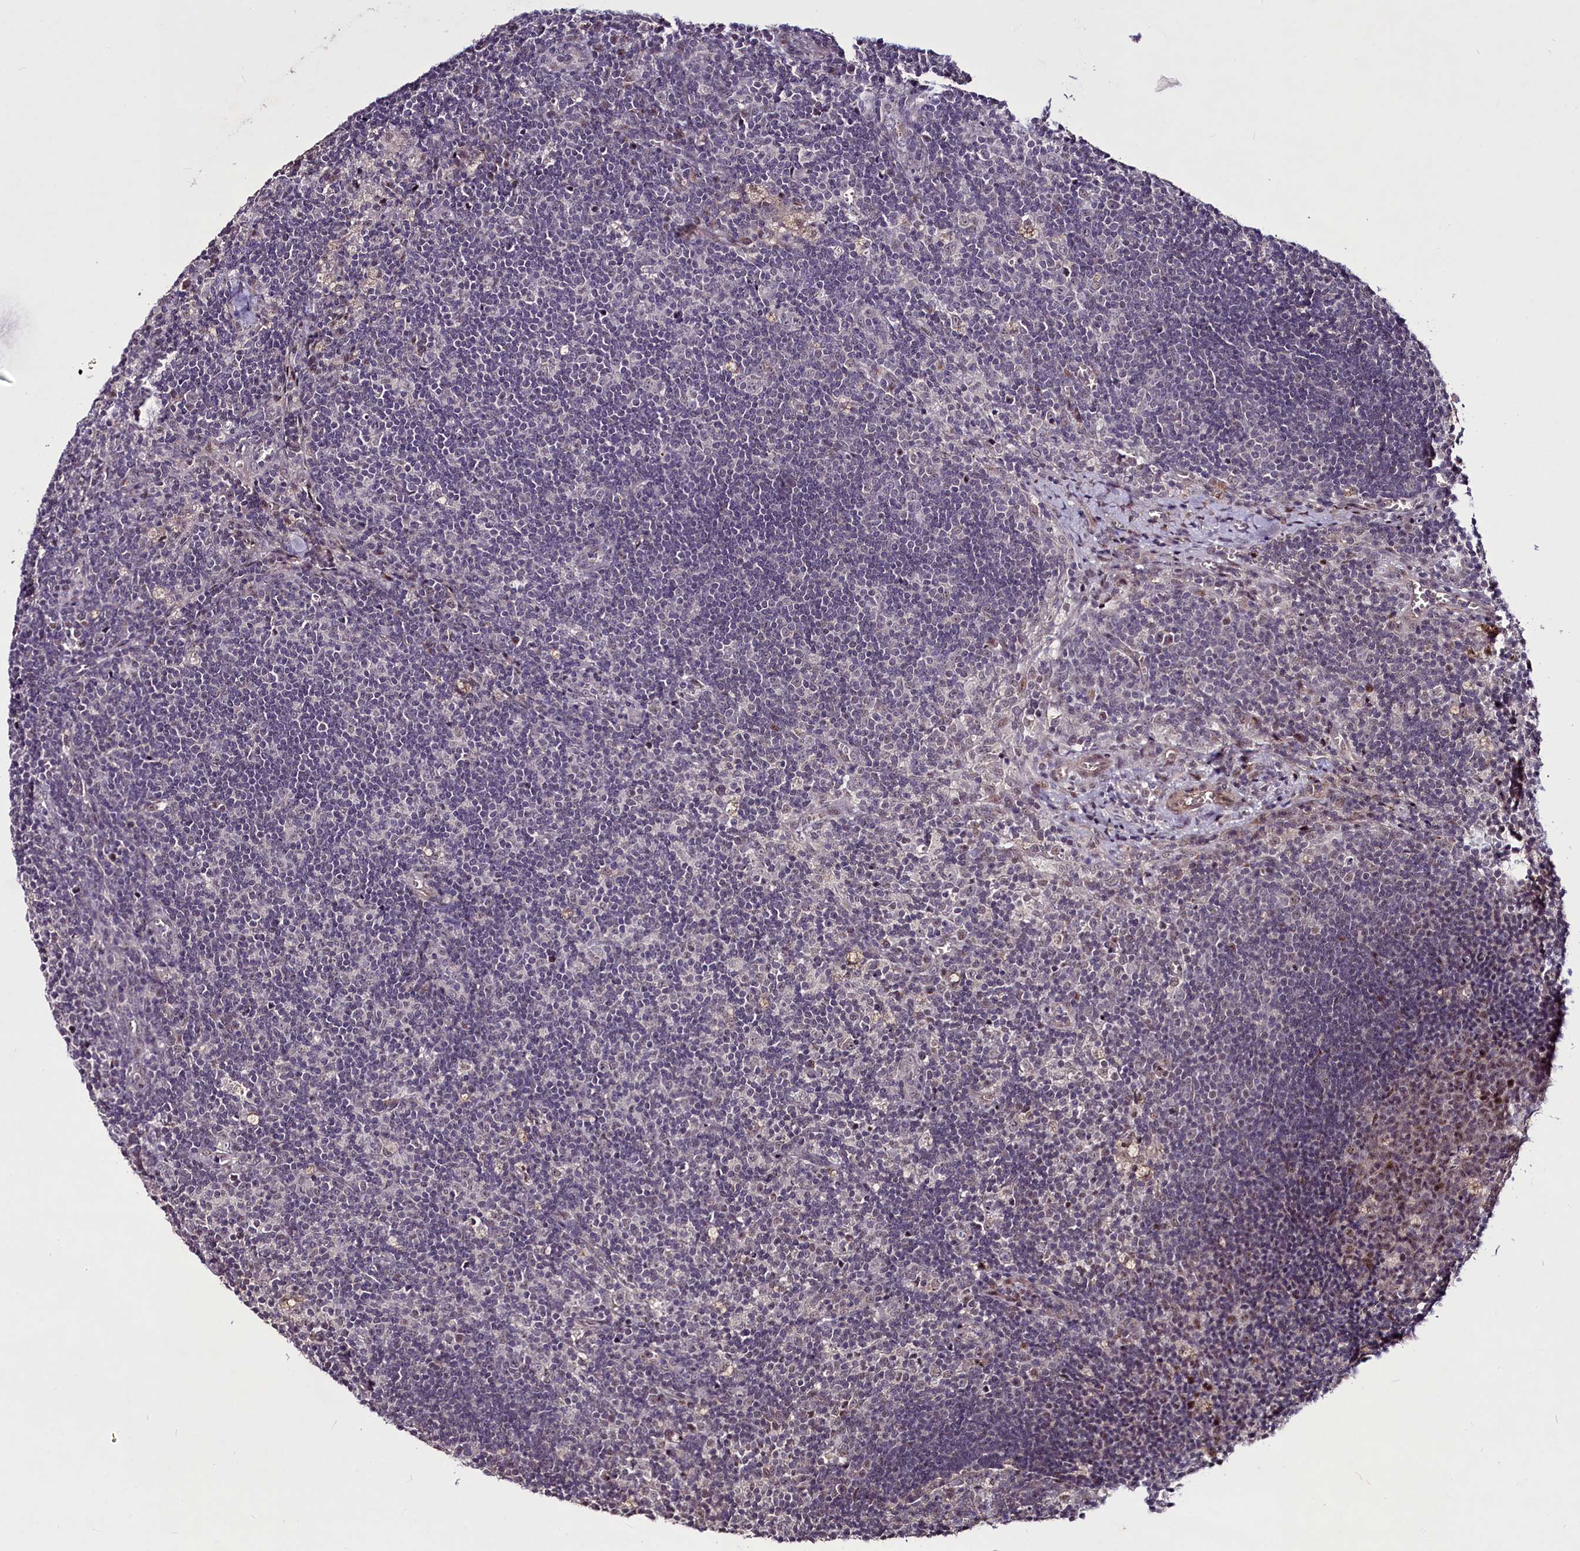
{"staining": {"intensity": "weak", "quantity": "<25%", "location": "nuclear"}, "tissue": "lymph node", "cell_type": "Germinal center cells", "image_type": "normal", "snomed": [{"axis": "morphology", "description": "Normal tissue, NOS"}, {"axis": "topography", "description": "Lymph node"}], "caption": "Immunohistochemical staining of benign human lymph node demonstrates no significant positivity in germinal center cells. Nuclei are stained in blue.", "gene": "SUSD3", "patient": {"sex": "male", "age": 58}}